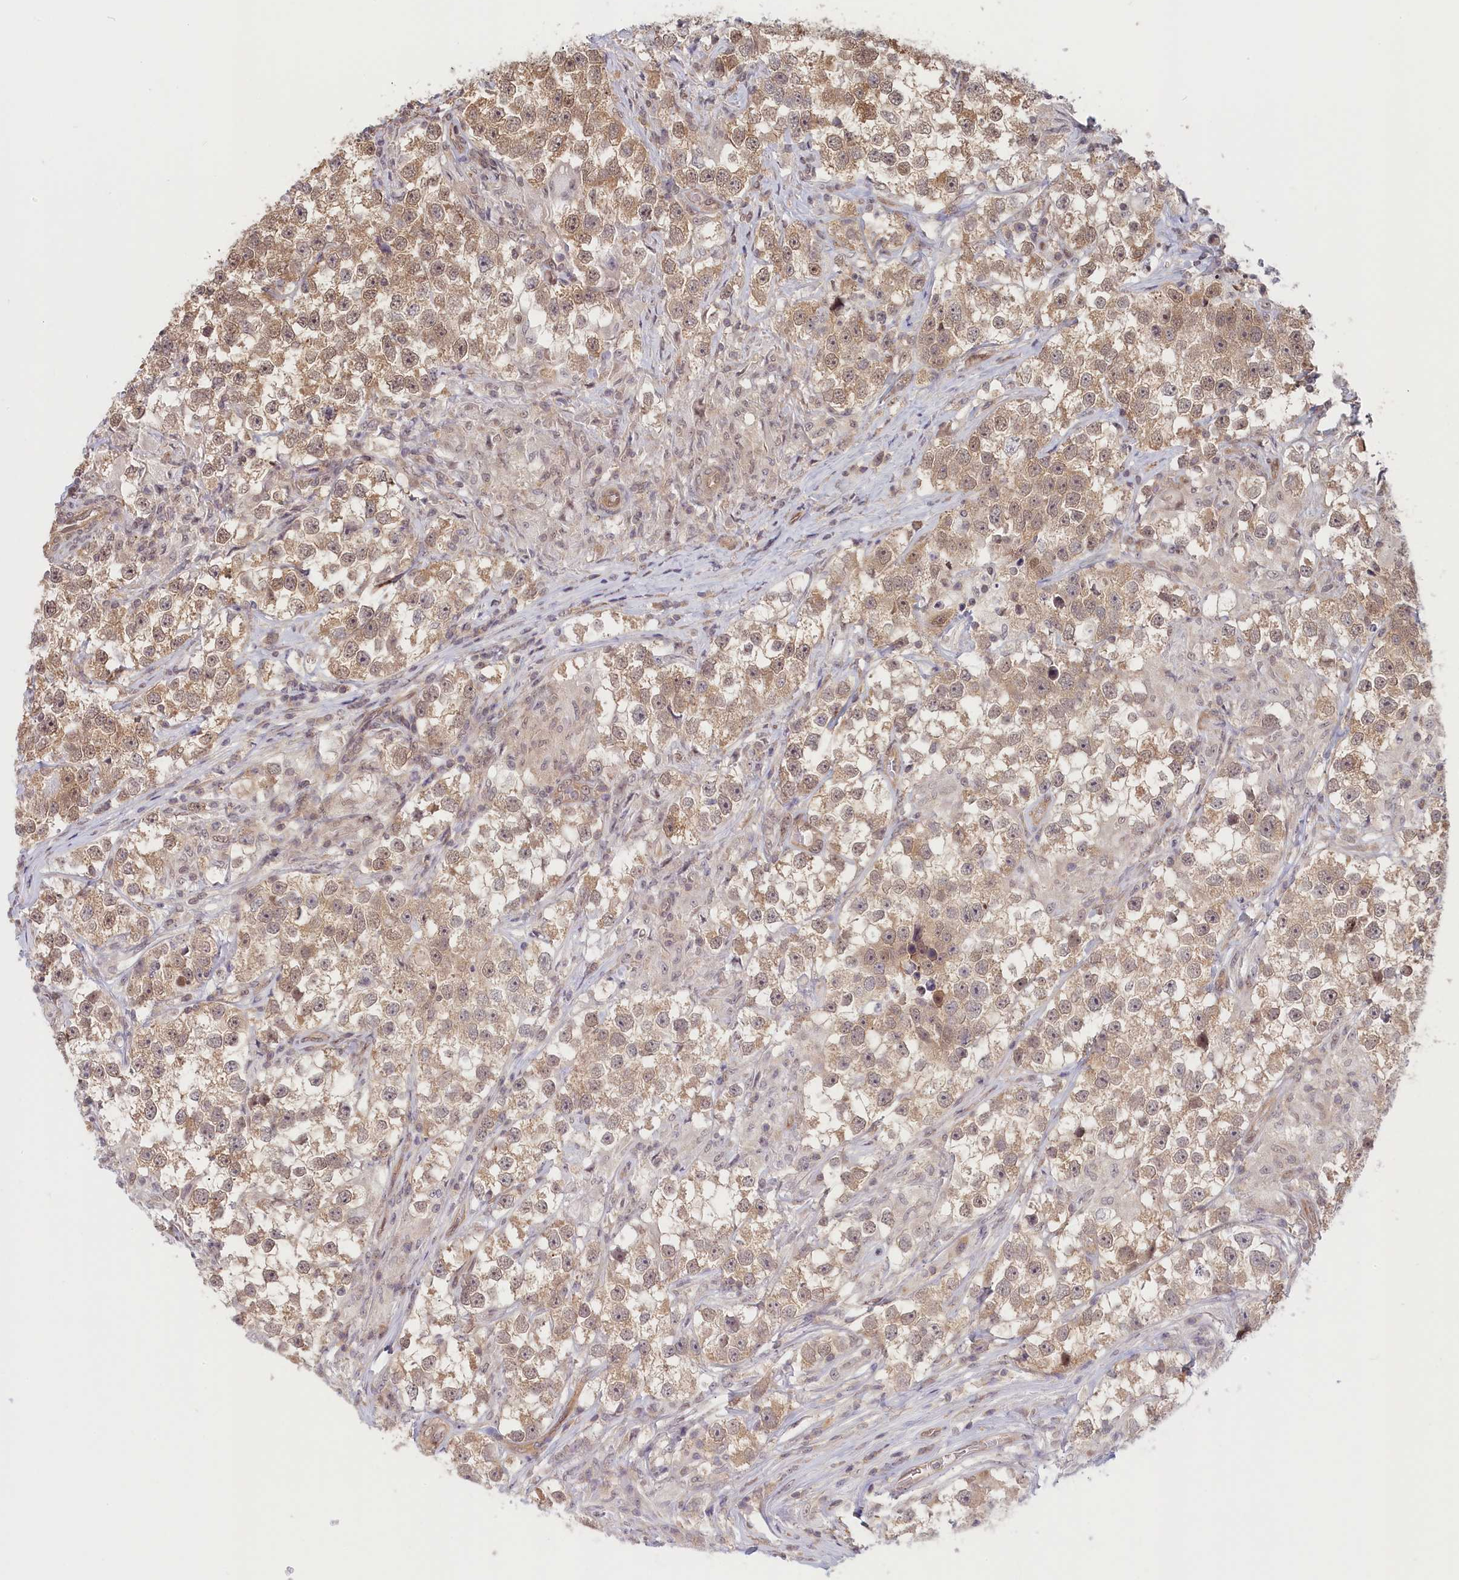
{"staining": {"intensity": "moderate", "quantity": ">75%", "location": "cytoplasmic/membranous,nuclear"}, "tissue": "testis cancer", "cell_type": "Tumor cells", "image_type": "cancer", "snomed": [{"axis": "morphology", "description": "Seminoma, NOS"}, {"axis": "topography", "description": "Testis"}], "caption": "Immunohistochemical staining of testis cancer exhibits medium levels of moderate cytoplasmic/membranous and nuclear staining in approximately >75% of tumor cells.", "gene": "C19orf44", "patient": {"sex": "male", "age": 46}}